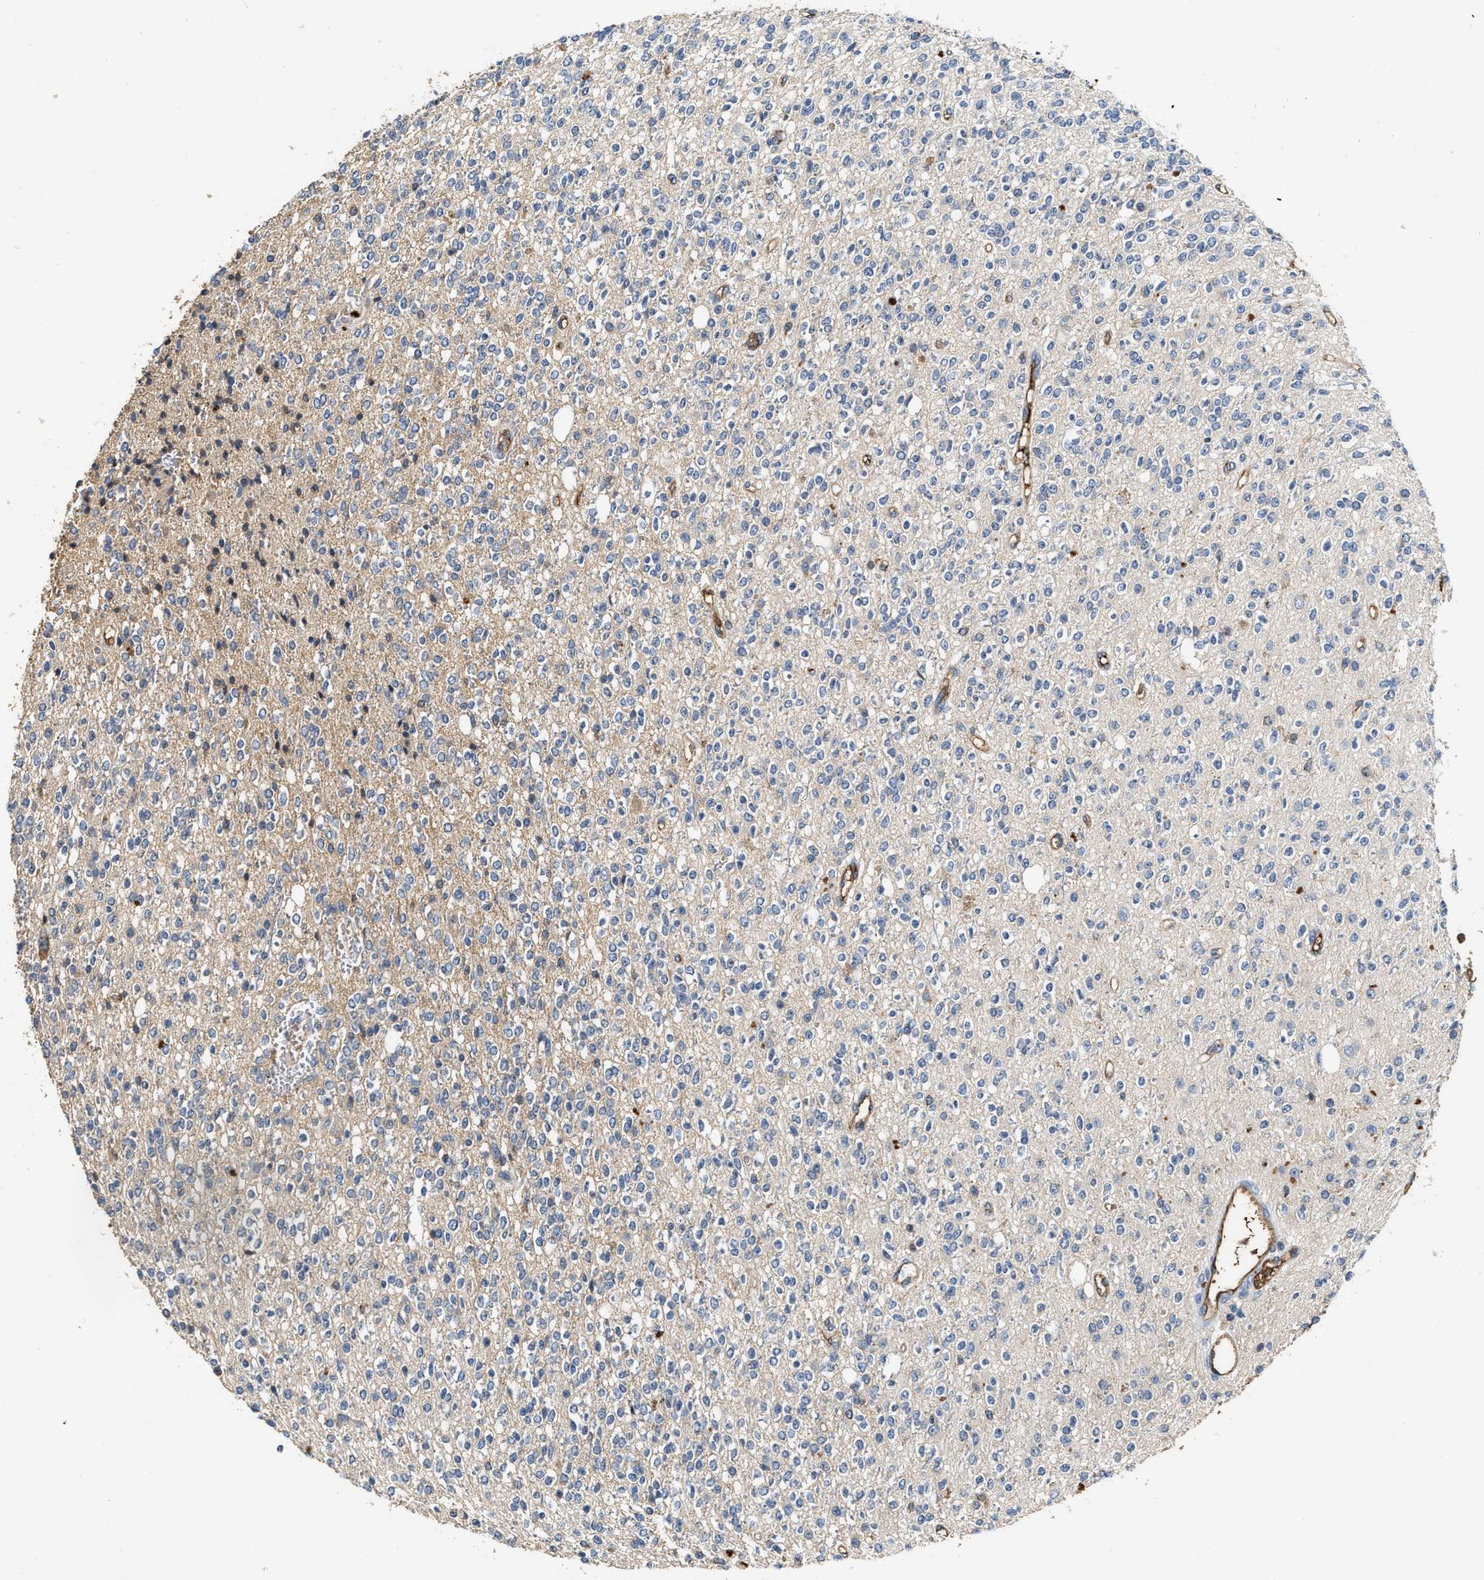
{"staining": {"intensity": "negative", "quantity": "none", "location": "none"}, "tissue": "glioma", "cell_type": "Tumor cells", "image_type": "cancer", "snomed": [{"axis": "morphology", "description": "Glioma, malignant, High grade"}, {"axis": "topography", "description": "Brain"}], "caption": "Tumor cells show no significant protein staining in glioma.", "gene": "C3", "patient": {"sex": "male", "age": 34}}